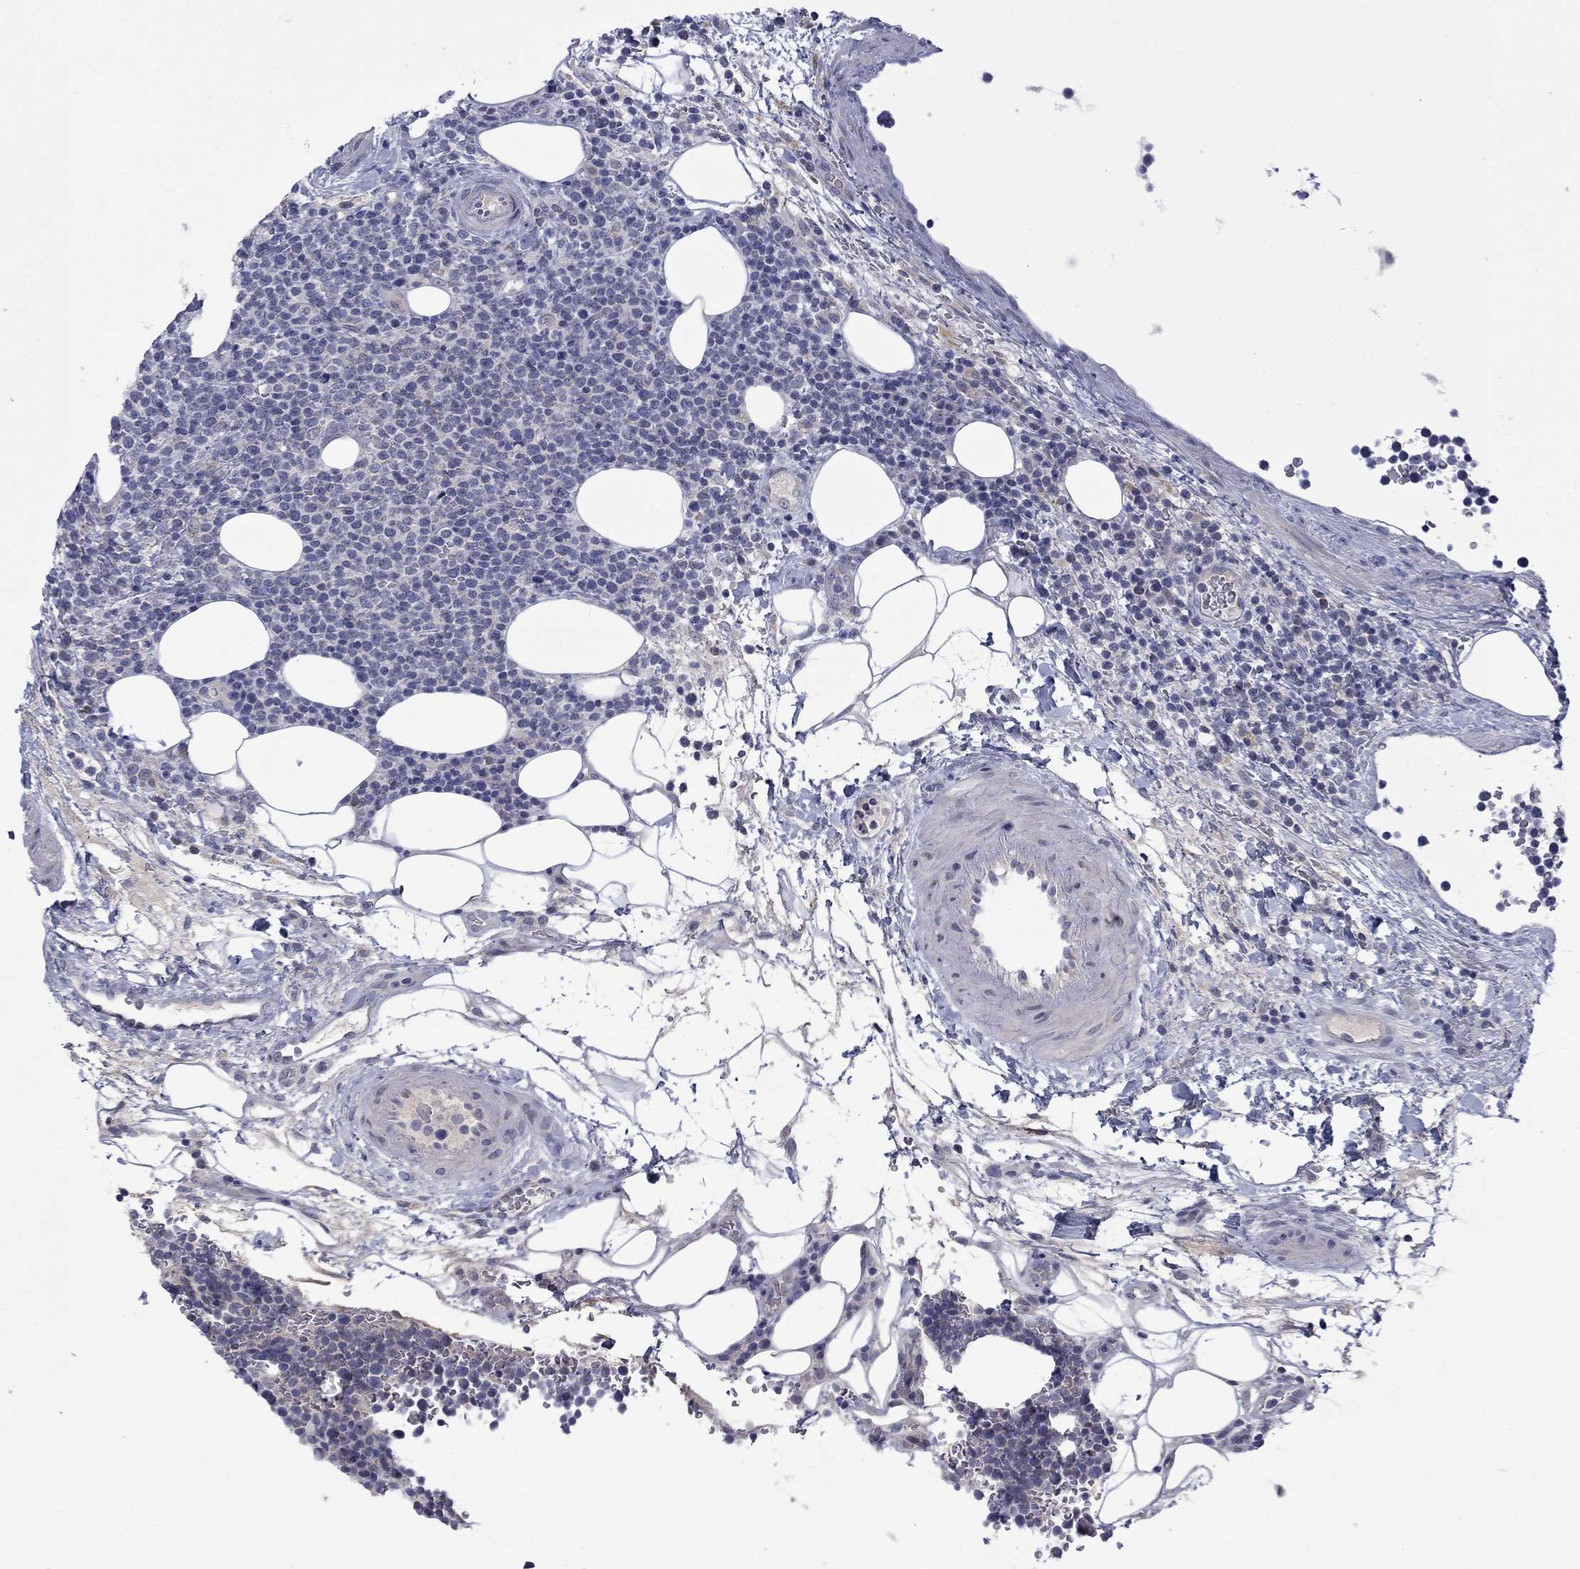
{"staining": {"intensity": "negative", "quantity": "none", "location": "none"}, "tissue": "lymphoma", "cell_type": "Tumor cells", "image_type": "cancer", "snomed": [{"axis": "morphology", "description": "Malignant lymphoma, non-Hodgkin's type, High grade"}, {"axis": "topography", "description": "Lymph node"}], "caption": "Tumor cells are negative for brown protein staining in high-grade malignant lymphoma, non-Hodgkin's type. Brightfield microscopy of immunohistochemistry (IHC) stained with DAB (3,3'-diaminobenzidine) (brown) and hematoxylin (blue), captured at high magnification.", "gene": "KCNJ16", "patient": {"sex": "male", "age": 61}}